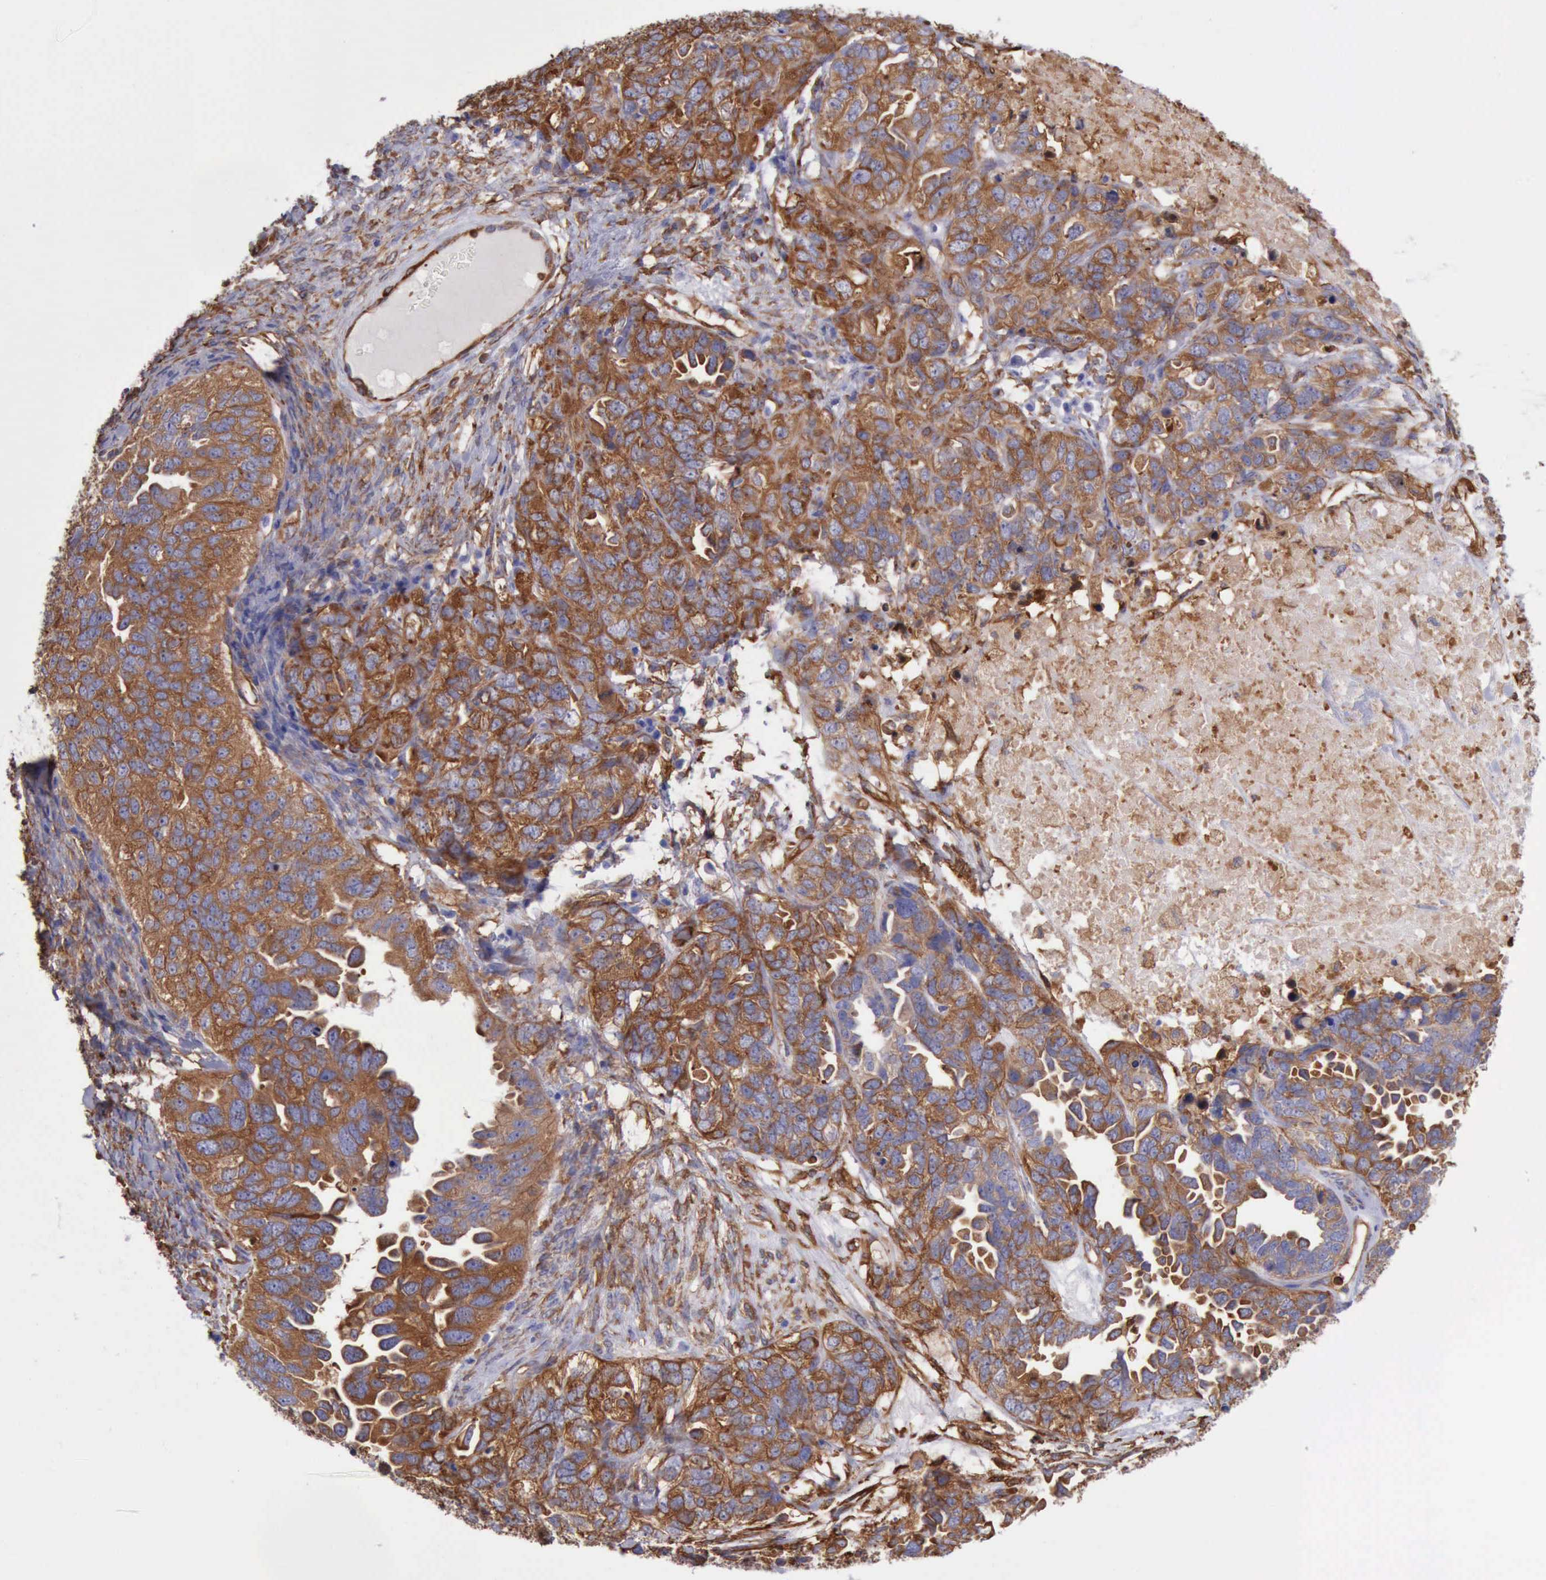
{"staining": {"intensity": "strong", "quantity": ">75%", "location": "cytoplasmic/membranous"}, "tissue": "ovarian cancer", "cell_type": "Tumor cells", "image_type": "cancer", "snomed": [{"axis": "morphology", "description": "Cystadenocarcinoma, serous, NOS"}, {"axis": "topography", "description": "Ovary"}], "caption": "Serous cystadenocarcinoma (ovarian) stained for a protein displays strong cytoplasmic/membranous positivity in tumor cells. The staining was performed using DAB (3,3'-diaminobenzidine), with brown indicating positive protein expression. Nuclei are stained blue with hematoxylin.", "gene": "FLNA", "patient": {"sex": "female", "age": 82}}